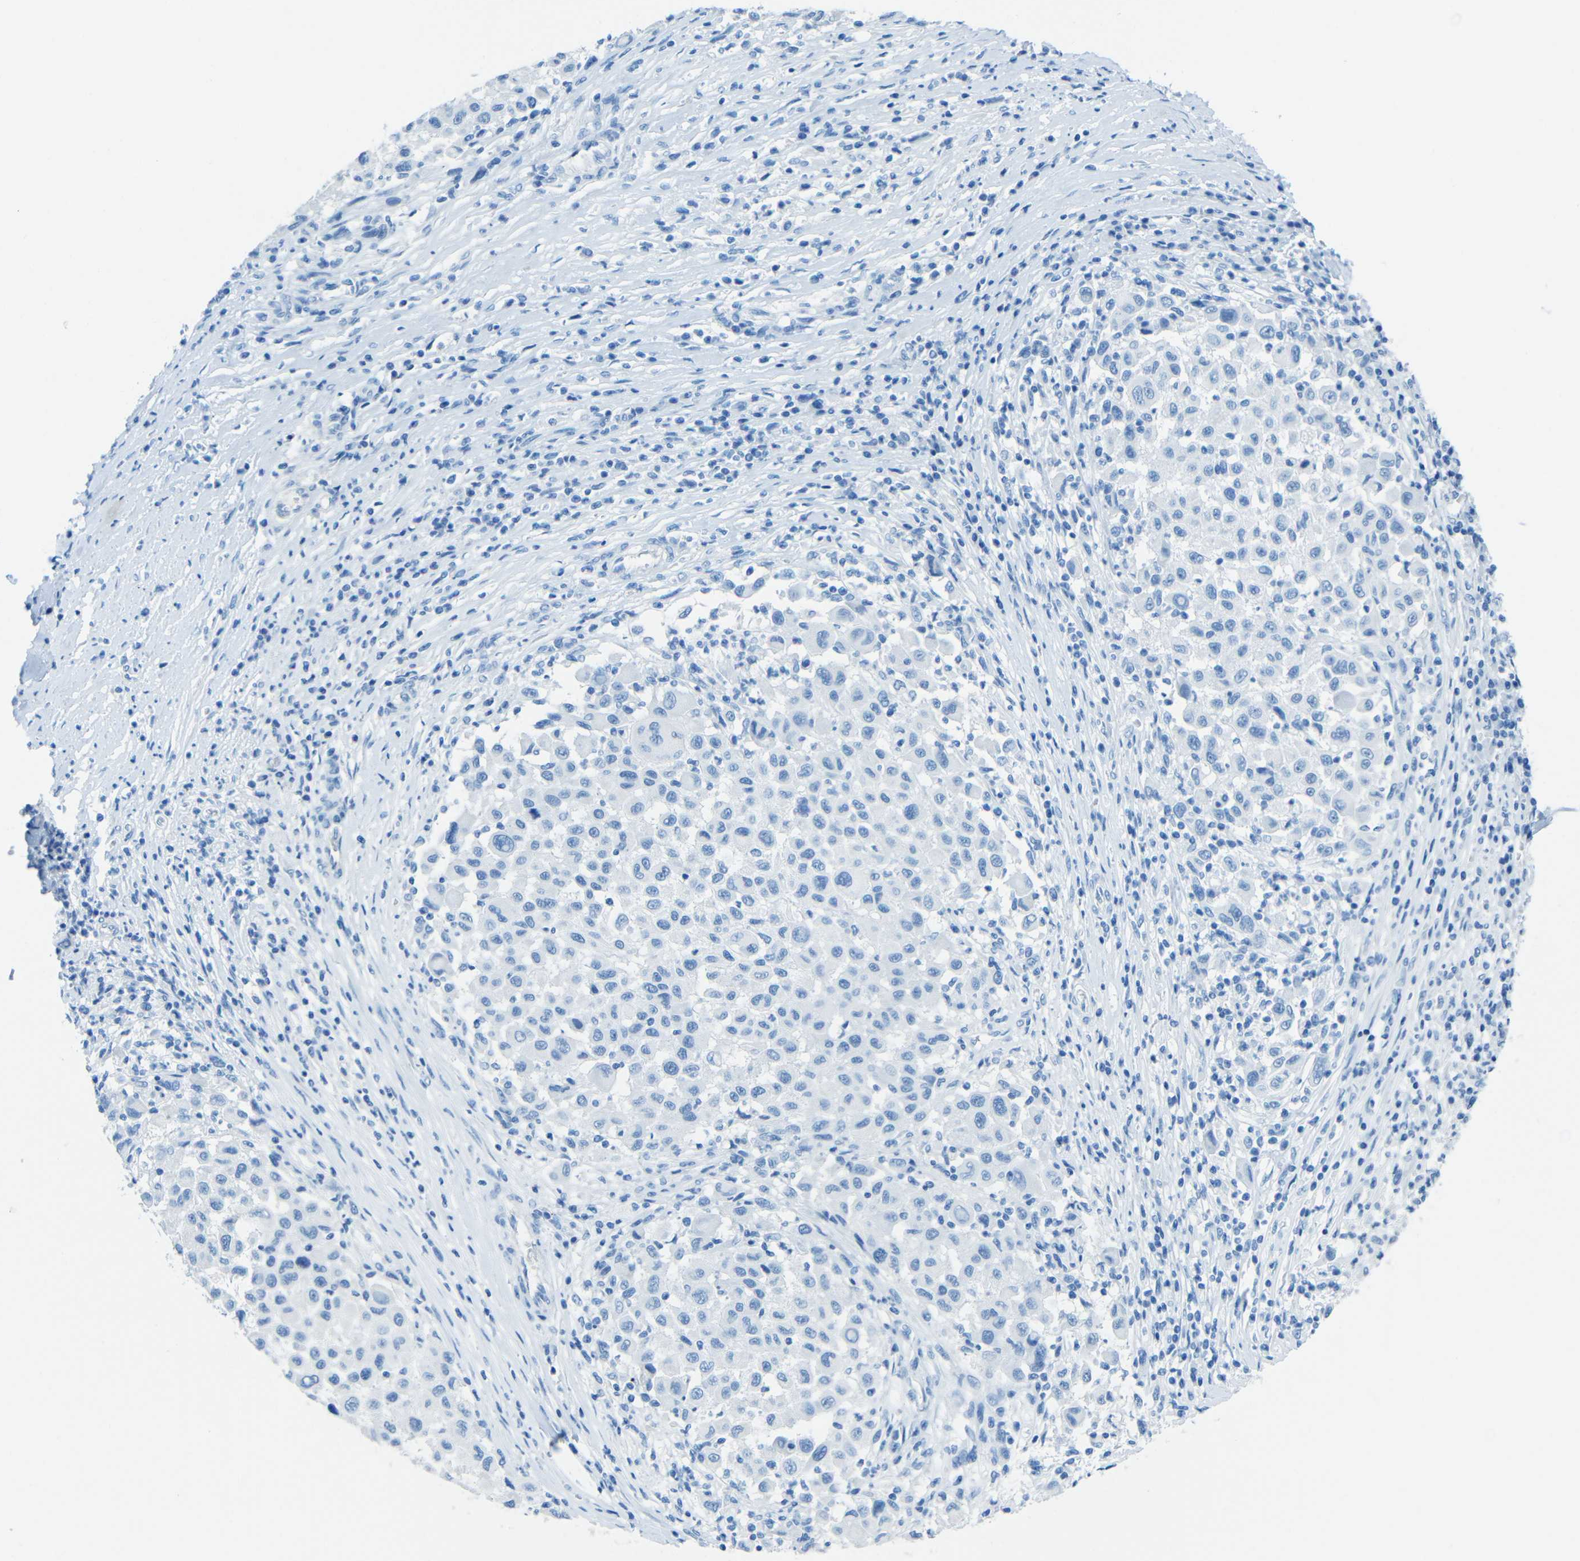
{"staining": {"intensity": "negative", "quantity": "none", "location": "none"}, "tissue": "melanoma", "cell_type": "Tumor cells", "image_type": "cancer", "snomed": [{"axis": "morphology", "description": "Malignant melanoma, Metastatic site"}, {"axis": "topography", "description": "Lymph node"}], "caption": "Immunohistochemistry micrograph of neoplastic tissue: melanoma stained with DAB exhibits no significant protein expression in tumor cells. (Brightfield microscopy of DAB (3,3'-diaminobenzidine) immunohistochemistry at high magnification).", "gene": "TUBB4B", "patient": {"sex": "male", "age": 61}}